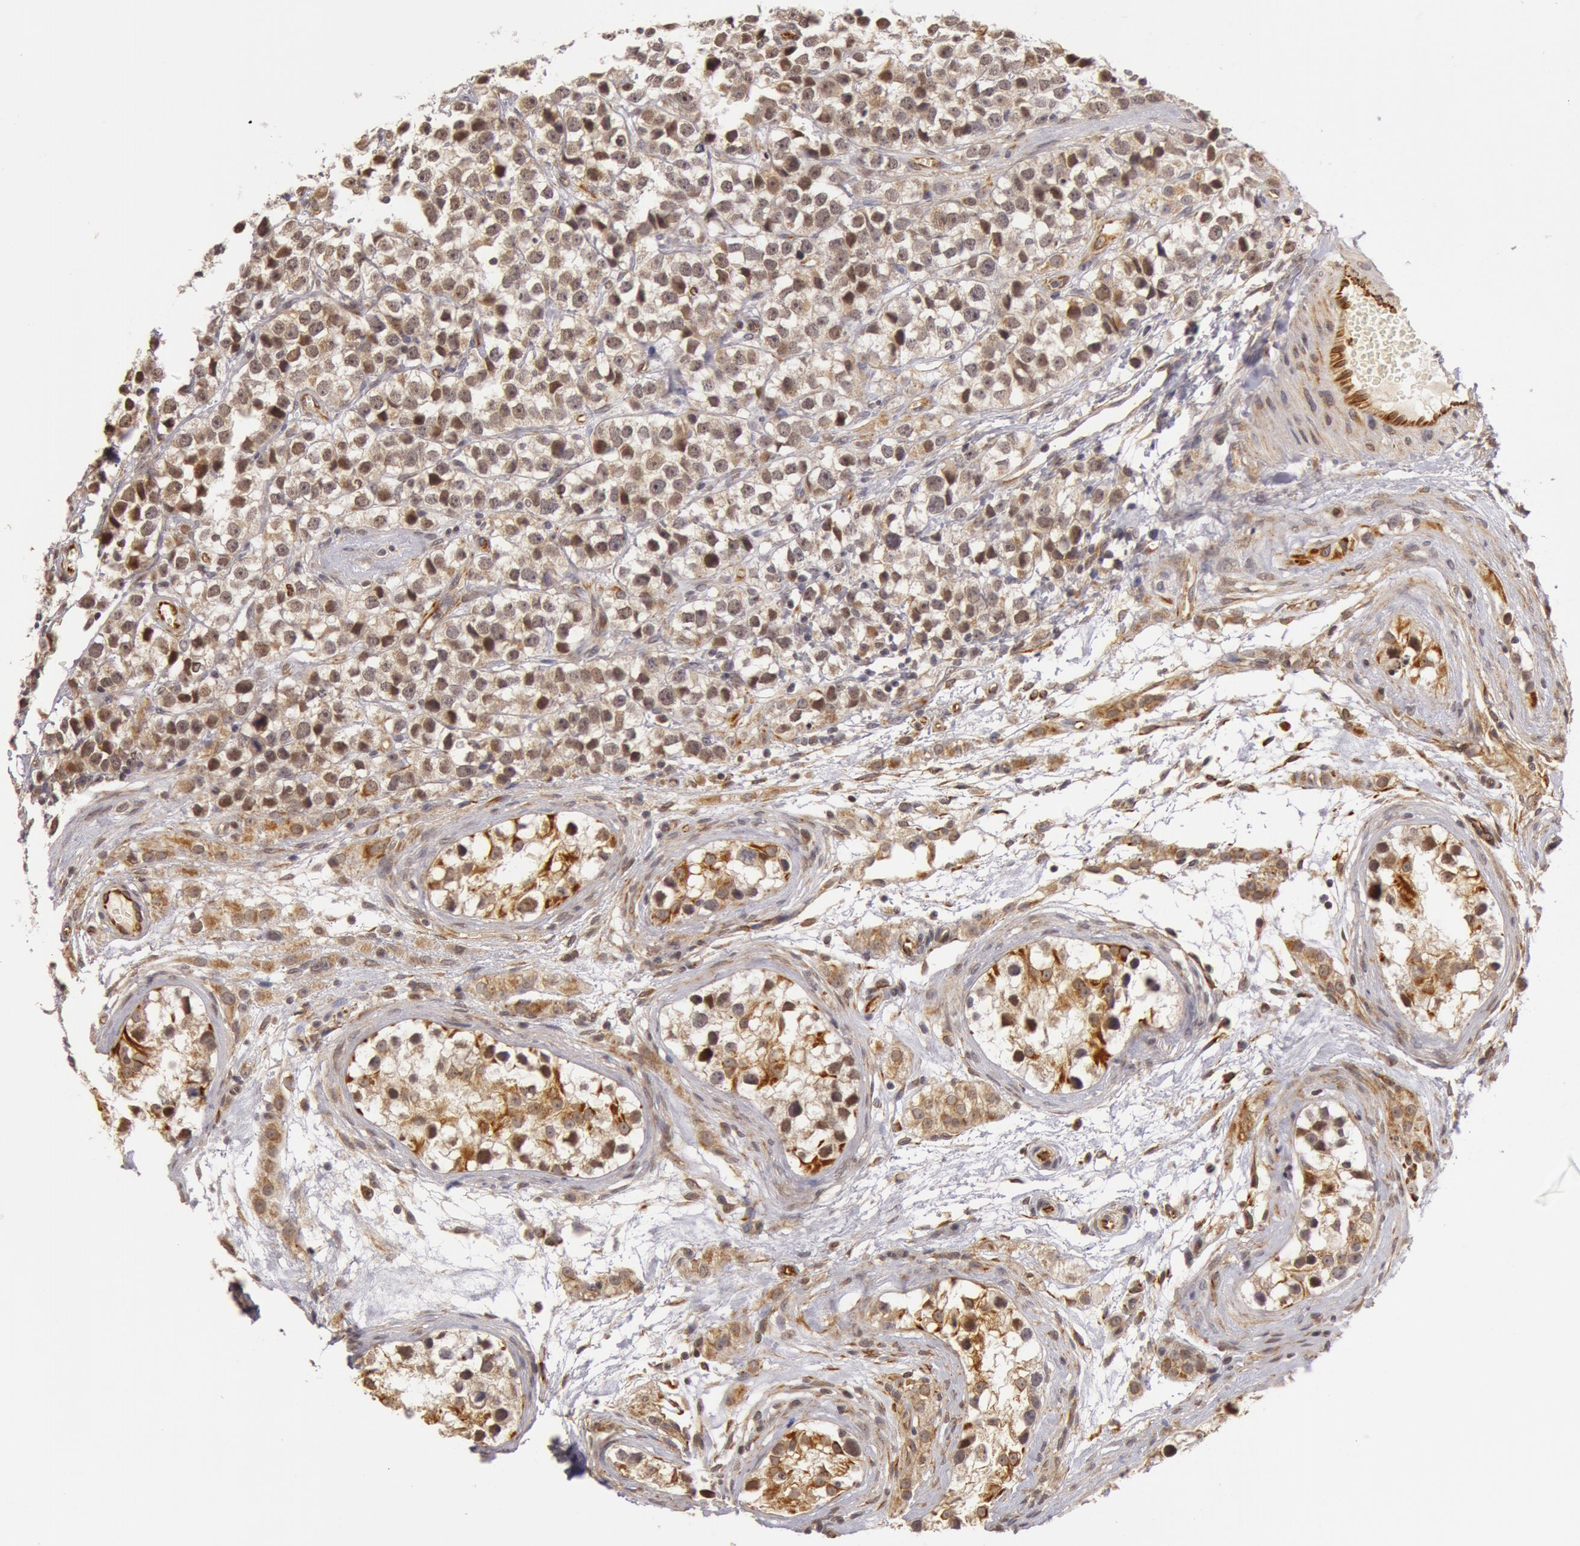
{"staining": {"intensity": "moderate", "quantity": "<25%", "location": "cytoplasmic/membranous,nuclear"}, "tissue": "testis cancer", "cell_type": "Tumor cells", "image_type": "cancer", "snomed": [{"axis": "morphology", "description": "Seminoma, NOS"}, {"axis": "topography", "description": "Testis"}], "caption": "Immunohistochemistry (IHC) (DAB (3,3'-diaminobenzidine)) staining of human testis cancer displays moderate cytoplasmic/membranous and nuclear protein staining in about <25% of tumor cells. The staining is performed using DAB brown chromogen to label protein expression. The nuclei are counter-stained blue using hematoxylin.", "gene": "SYTL4", "patient": {"sex": "male", "age": 25}}